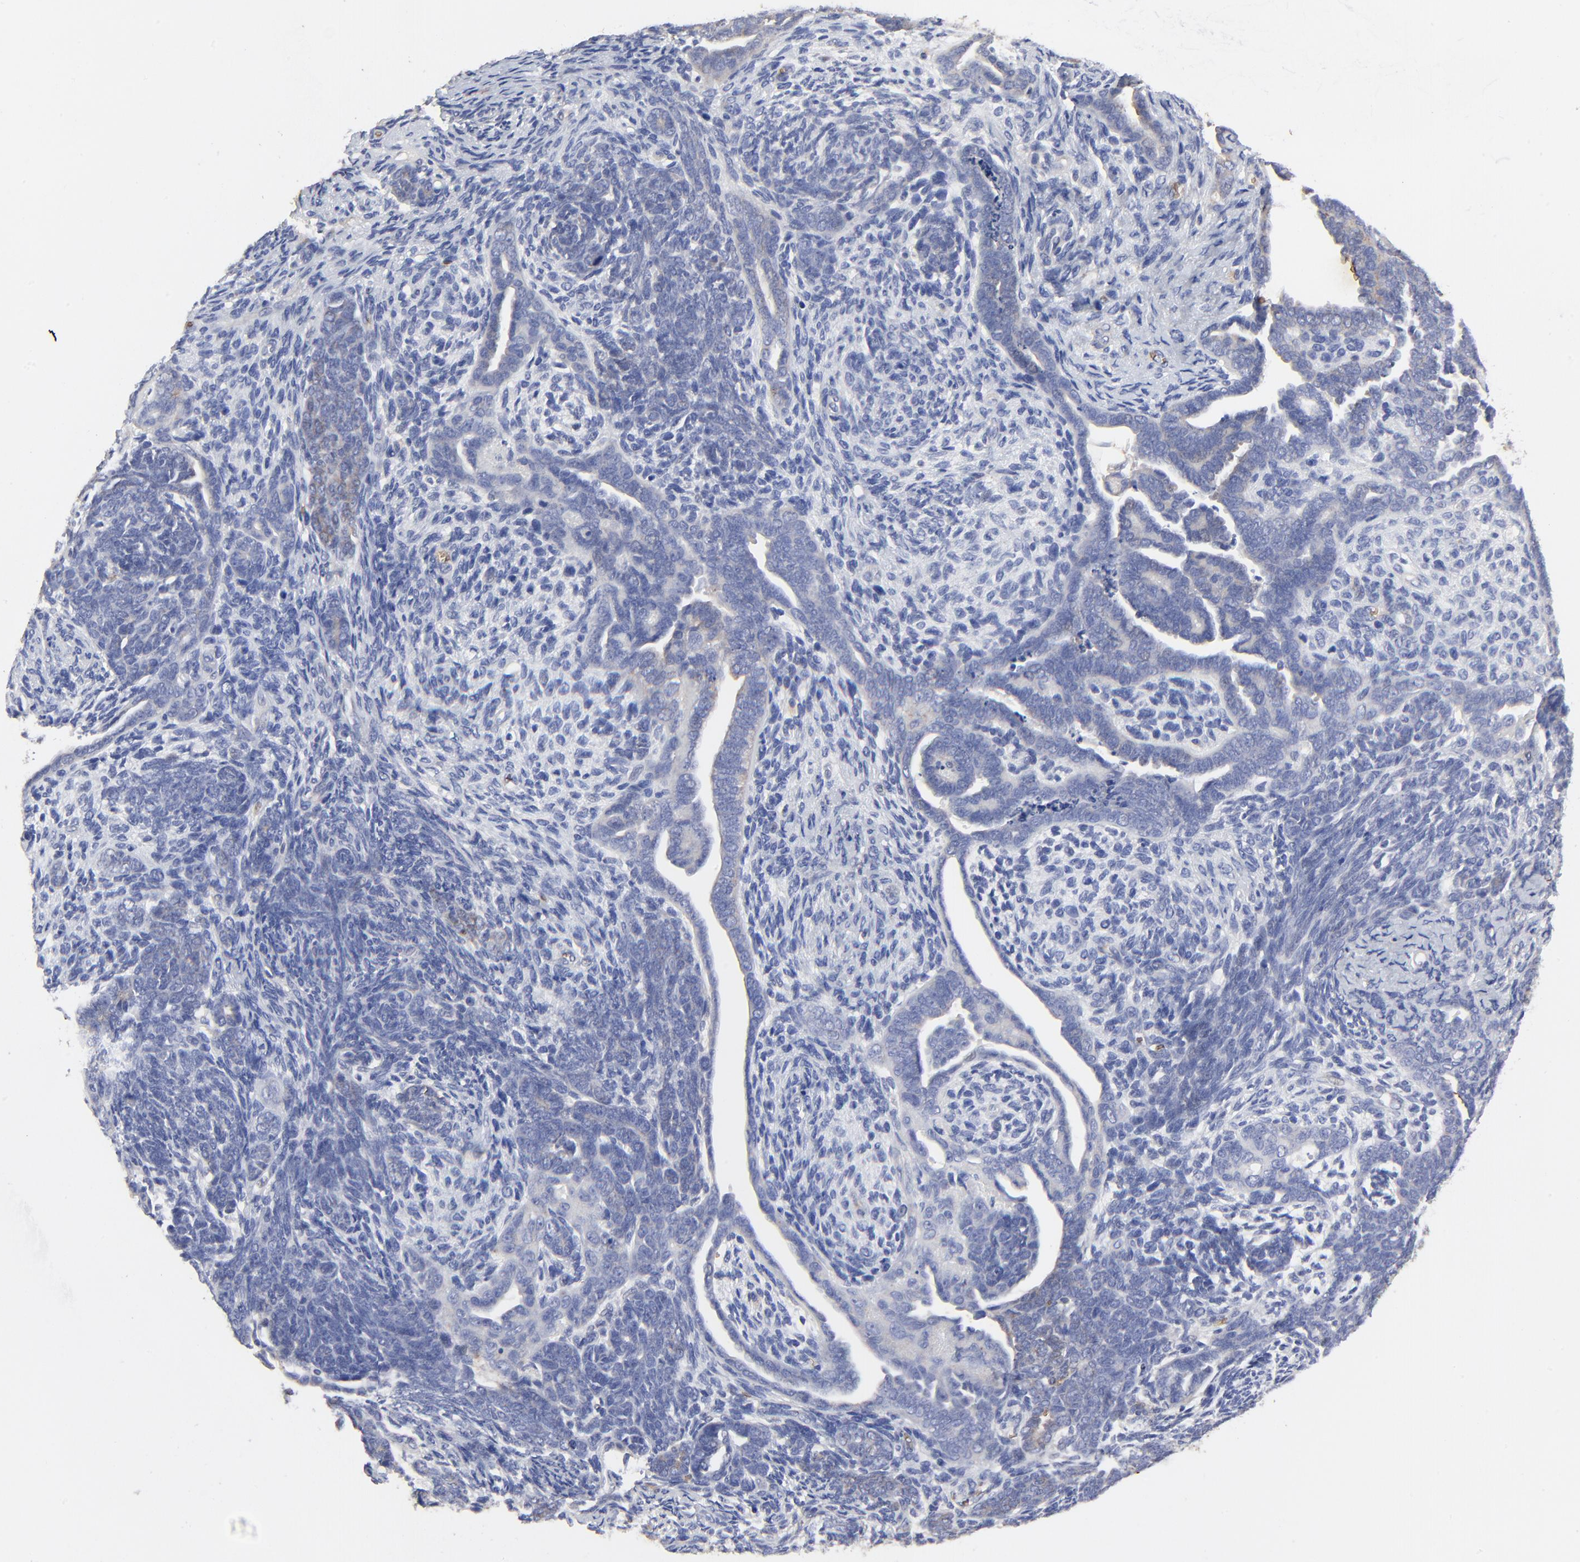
{"staining": {"intensity": "negative", "quantity": "none", "location": "none"}, "tissue": "endometrial cancer", "cell_type": "Tumor cells", "image_type": "cancer", "snomed": [{"axis": "morphology", "description": "Neoplasm, malignant, NOS"}, {"axis": "topography", "description": "Endometrium"}], "caption": "Histopathology image shows no significant protein positivity in tumor cells of endometrial malignant neoplasm.", "gene": "PAG1", "patient": {"sex": "female", "age": 74}}